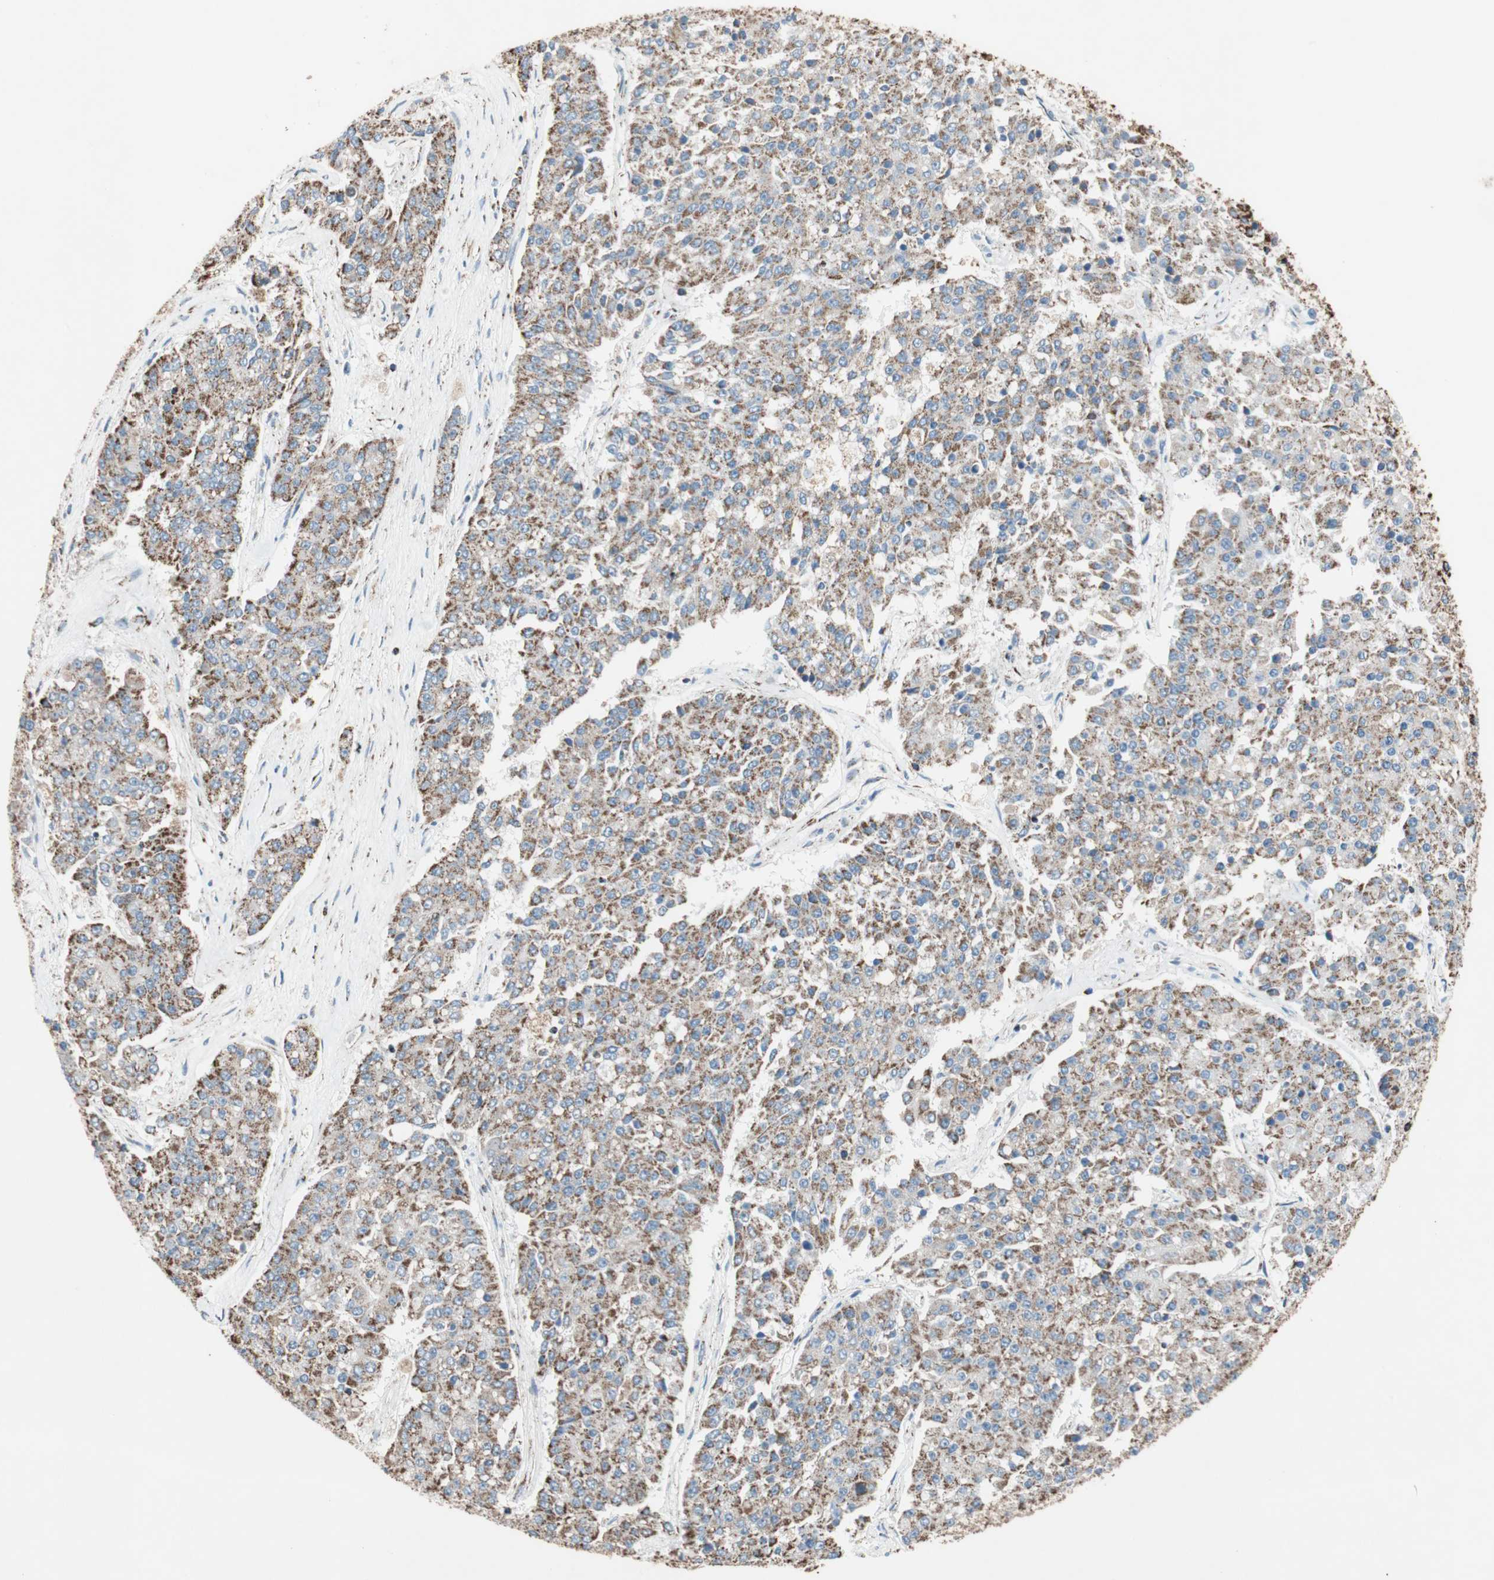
{"staining": {"intensity": "moderate", "quantity": ">75%", "location": "cytoplasmic/membranous"}, "tissue": "pancreatic cancer", "cell_type": "Tumor cells", "image_type": "cancer", "snomed": [{"axis": "morphology", "description": "Adenocarcinoma, NOS"}, {"axis": "topography", "description": "Pancreas"}], "caption": "A medium amount of moderate cytoplasmic/membranous expression is seen in about >75% of tumor cells in pancreatic cancer (adenocarcinoma) tissue.", "gene": "PCSK4", "patient": {"sex": "male", "age": 50}}